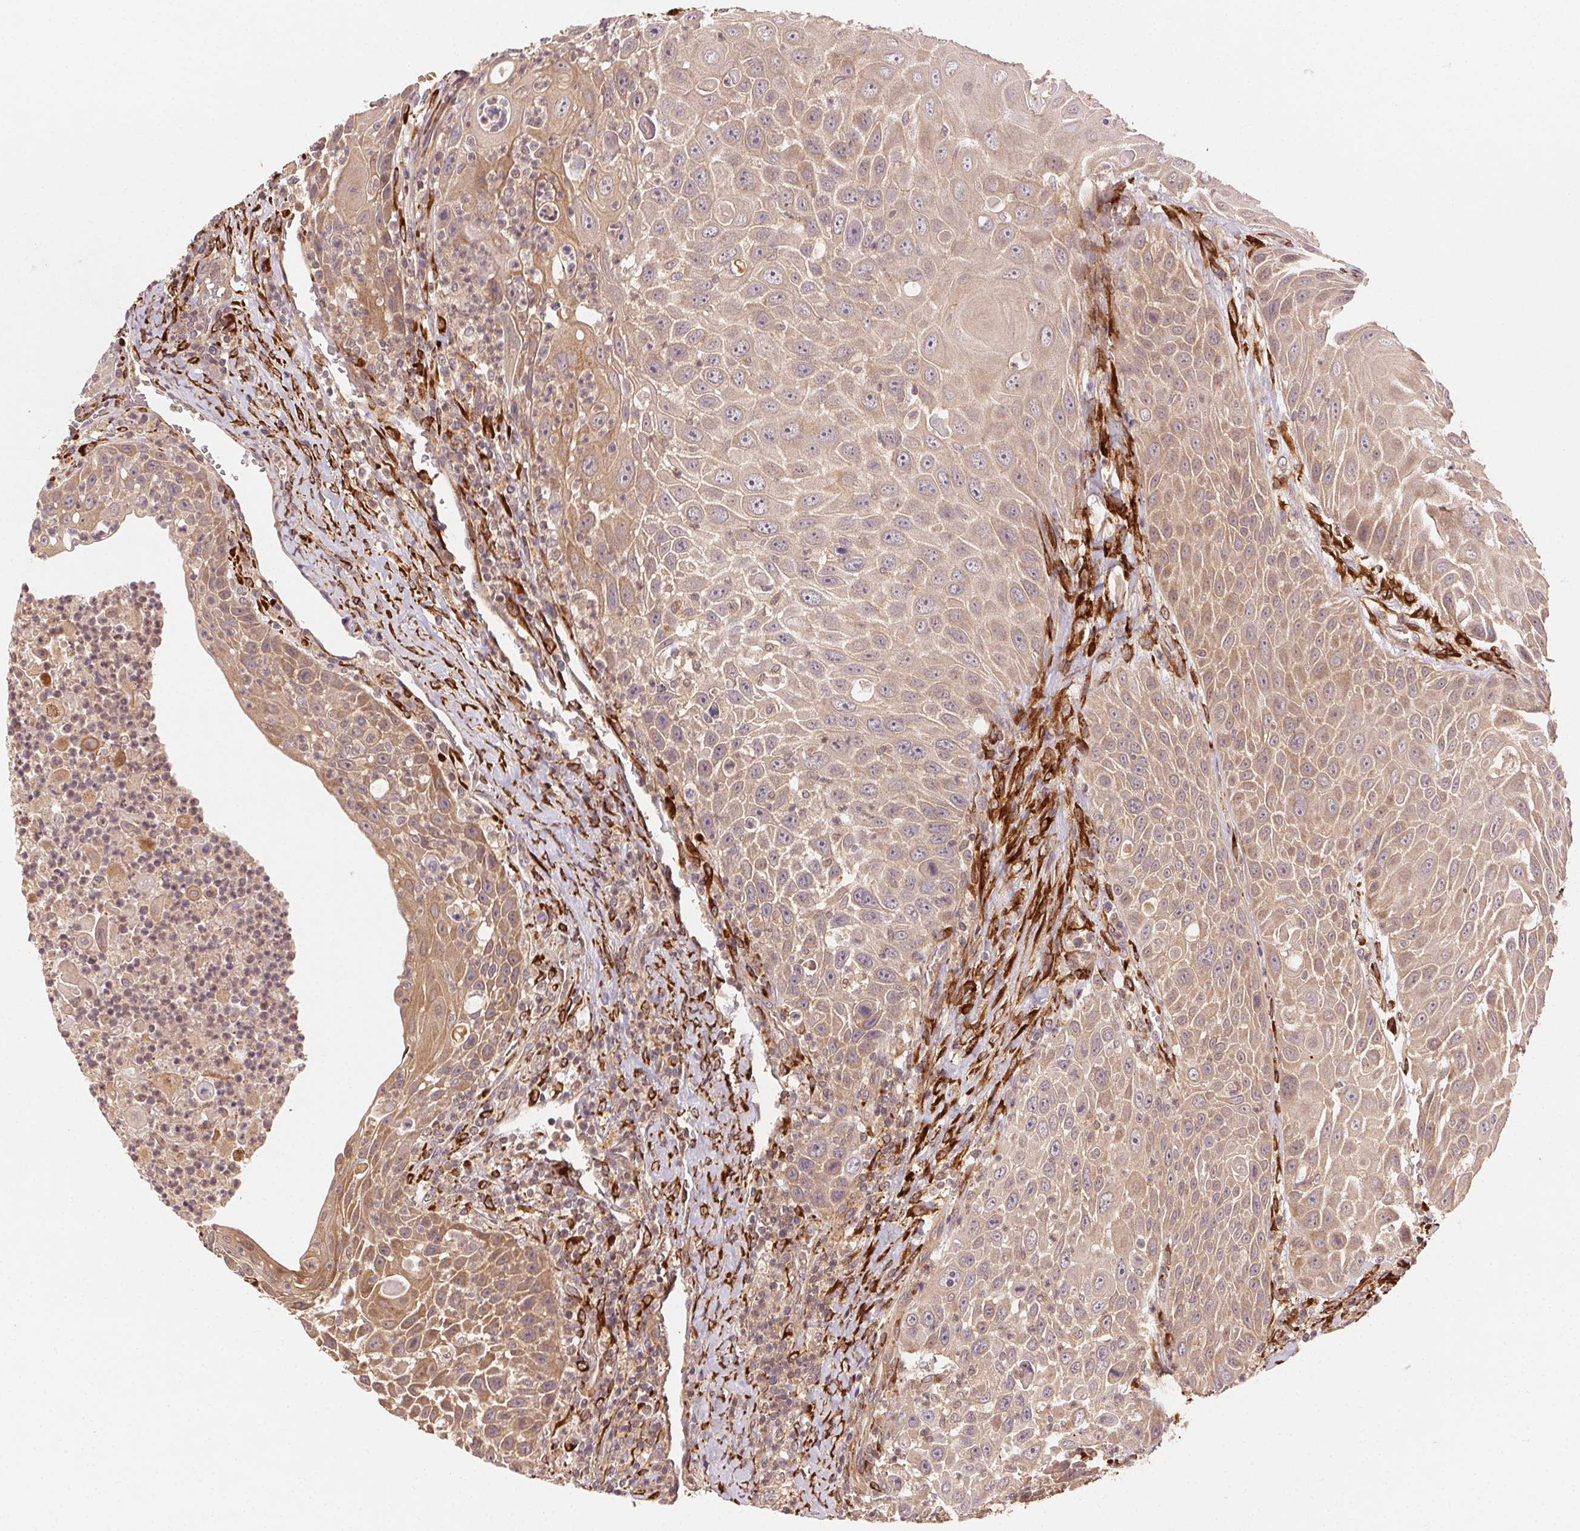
{"staining": {"intensity": "moderate", "quantity": ">75%", "location": "cytoplasmic/membranous"}, "tissue": "head and neck cancer", "cell_type": "Tumor cells", "image_type": "cancer", "snomed": [{"axis": "morphology", "description": "Squamous cell carcinoma, NOS"}, {"axis": "topography", "description": "Head-Neck"}], "caption": "High-power microscopy captured an immunohistochemistry image of head and neck squamous cell carcinoma, revealing moderate cytoplasmic/membranous positivity in approximately >75% of tumor cells. The protein is shown in brown color, while the nuclei are stained blue.", "gene": "KLHL15", "patient": {"sex": "male", "age": 69}}